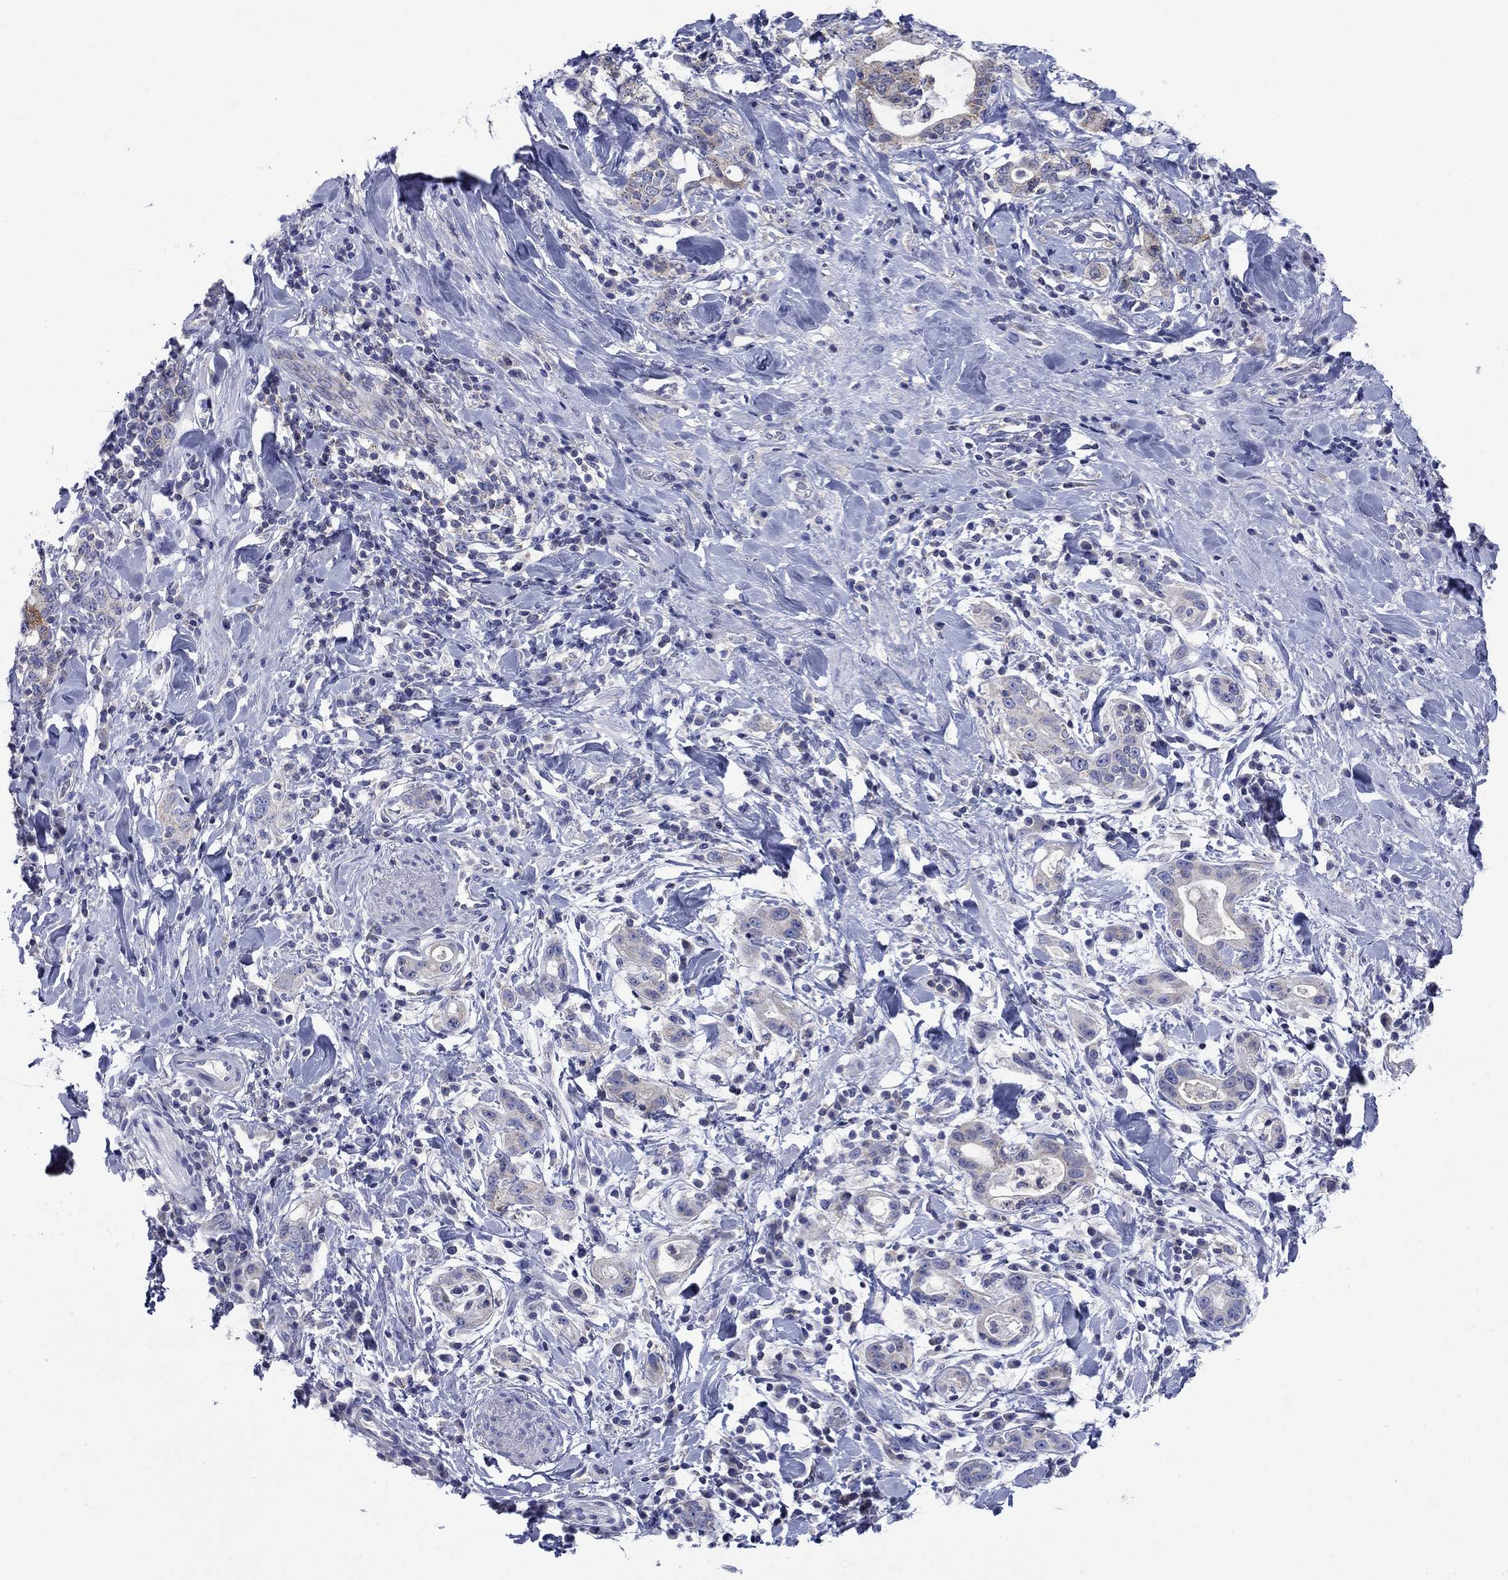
{"staining": {"intensity": "weak", "quantity": "25%-75%", "location": "cytoplasmic/membranous"}, "tissue": "stomach cancer", "cell_type": "Tumor cells", "image_type": "cancer", "snomed": [{"axis": "morphology", "description": "Adenocarcinoma, NOS"}, {"axis": "topography", "description": "Stomach"}], "caption": "Stomach cancer (adenocarcinoma) stained for a protein (brown) displays weak cytoplasmic/membranous positive positivity in approximately 25%-75% of tumor cells.", "gene": "SULT2B1", "patient": {"sex": "male", "age": 79}}